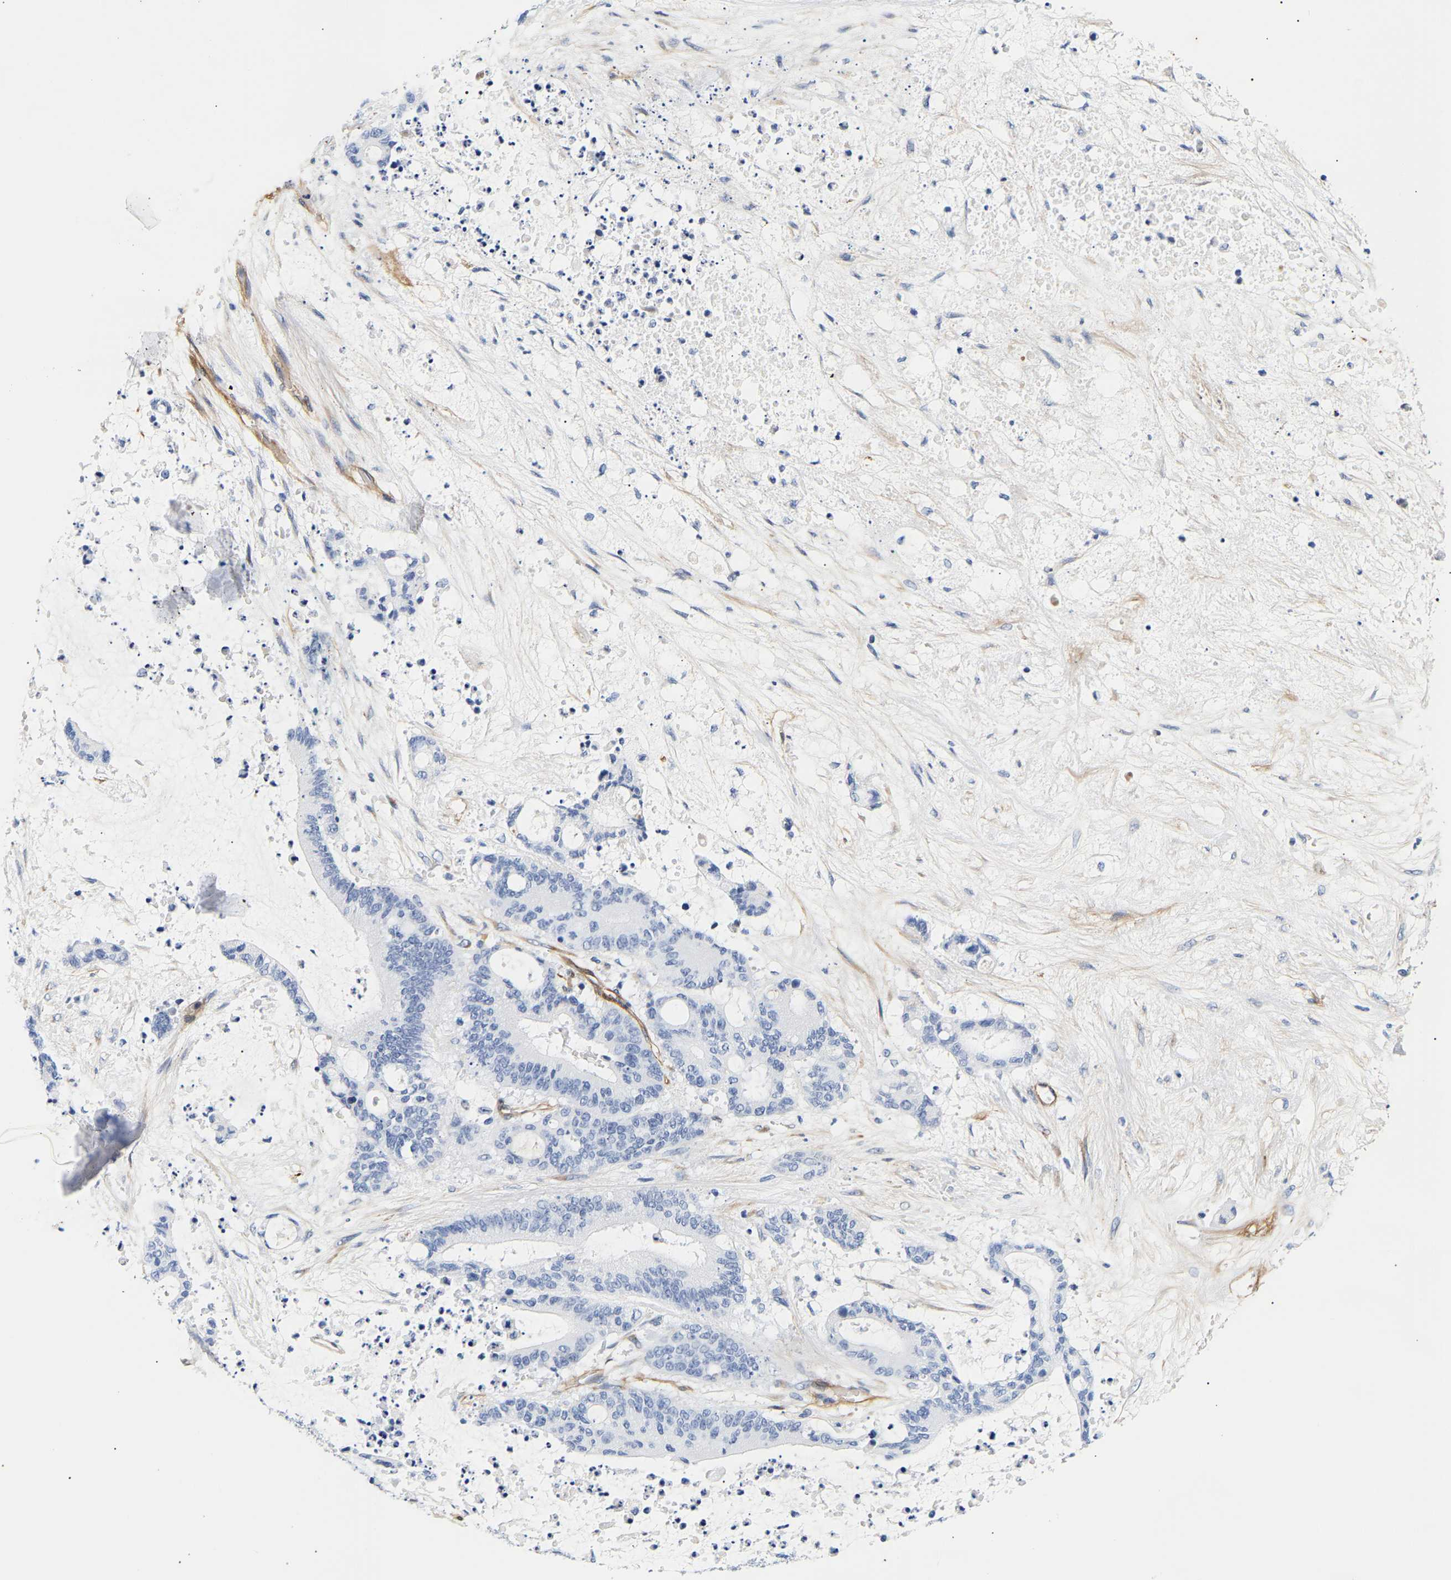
{"staining": {"intensity": "negative", "quantity": "none", "location": "none"}, "tissue": "liver cancer", "cell_type": "Tumor cells", "image_type": "cancer", "snomed": [{"axis": "morphology", "description": "Normal tissue, NOS"}, {"axis": "morphology", "description": "Cholangiocarcinoma"}, {"axis": "topography", "description": "Liver"}, {"axis": "topography", "description": "Peripheral nerve tissue"}], "caption": "Immunohistochemical staining of human liver cholangiocarcinoma shows no significant staining in tumor cells.", "gene": "IGFBP7", "patient": {"sex": "female", "age": 73}}